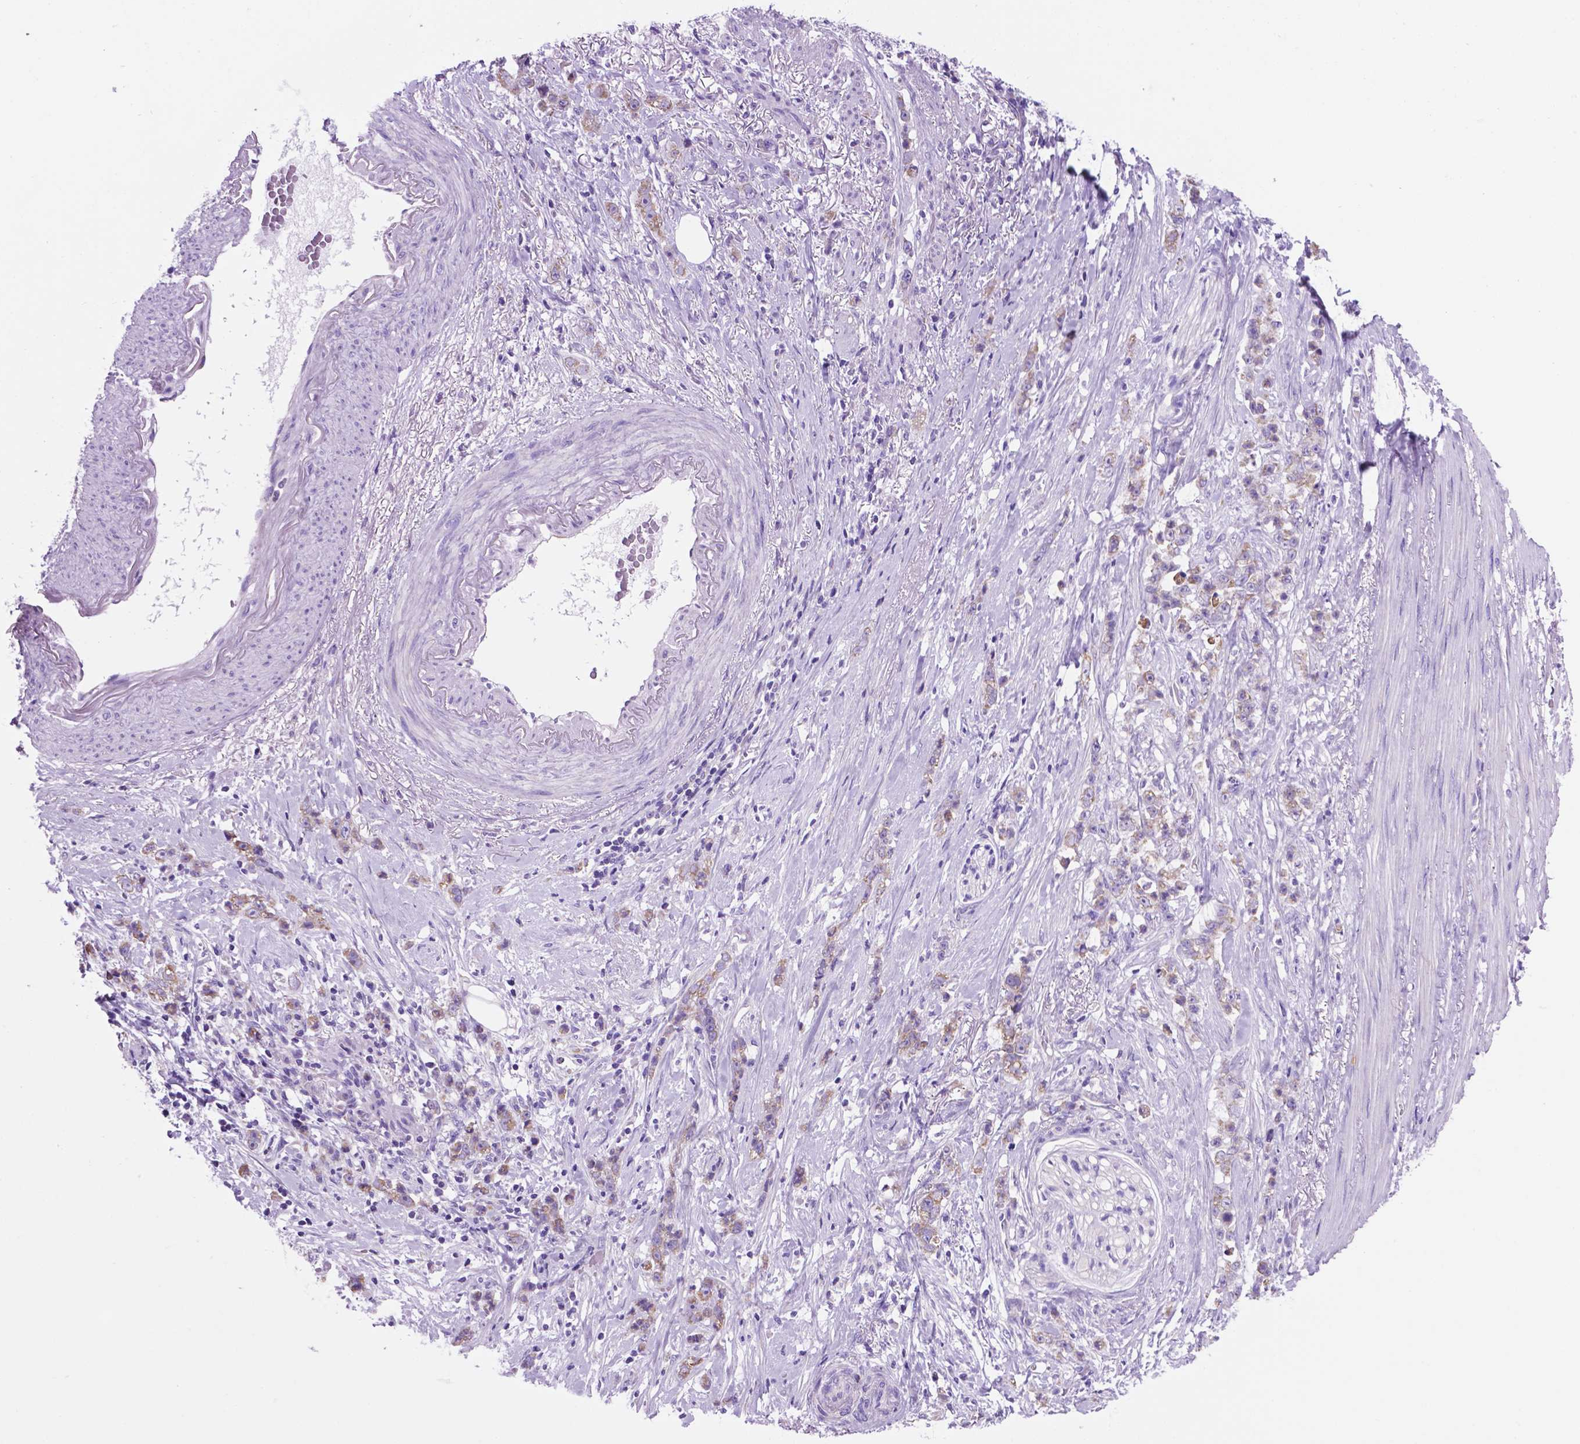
{"staining": {"intensity": "weak", "quantity": "25%-75%", "location": "cytoplasmic/membranous"}, "tissue": "stomach cancer", "cell_type": "Tumor cells", "image_type": "cancer", "snomed": [{"axis": "morphology", "description": "Adenocarcinoma, NOS"}, {"axis": "topography", "description": "Stomach, lower"}], "caption": "Stomach cancer (adenocarcinoma) stained with a protein marker demonstrates weak staining in tumor cells.", "gene": "TMEM121B", "patient": {"sex": "male", "age": 88}}